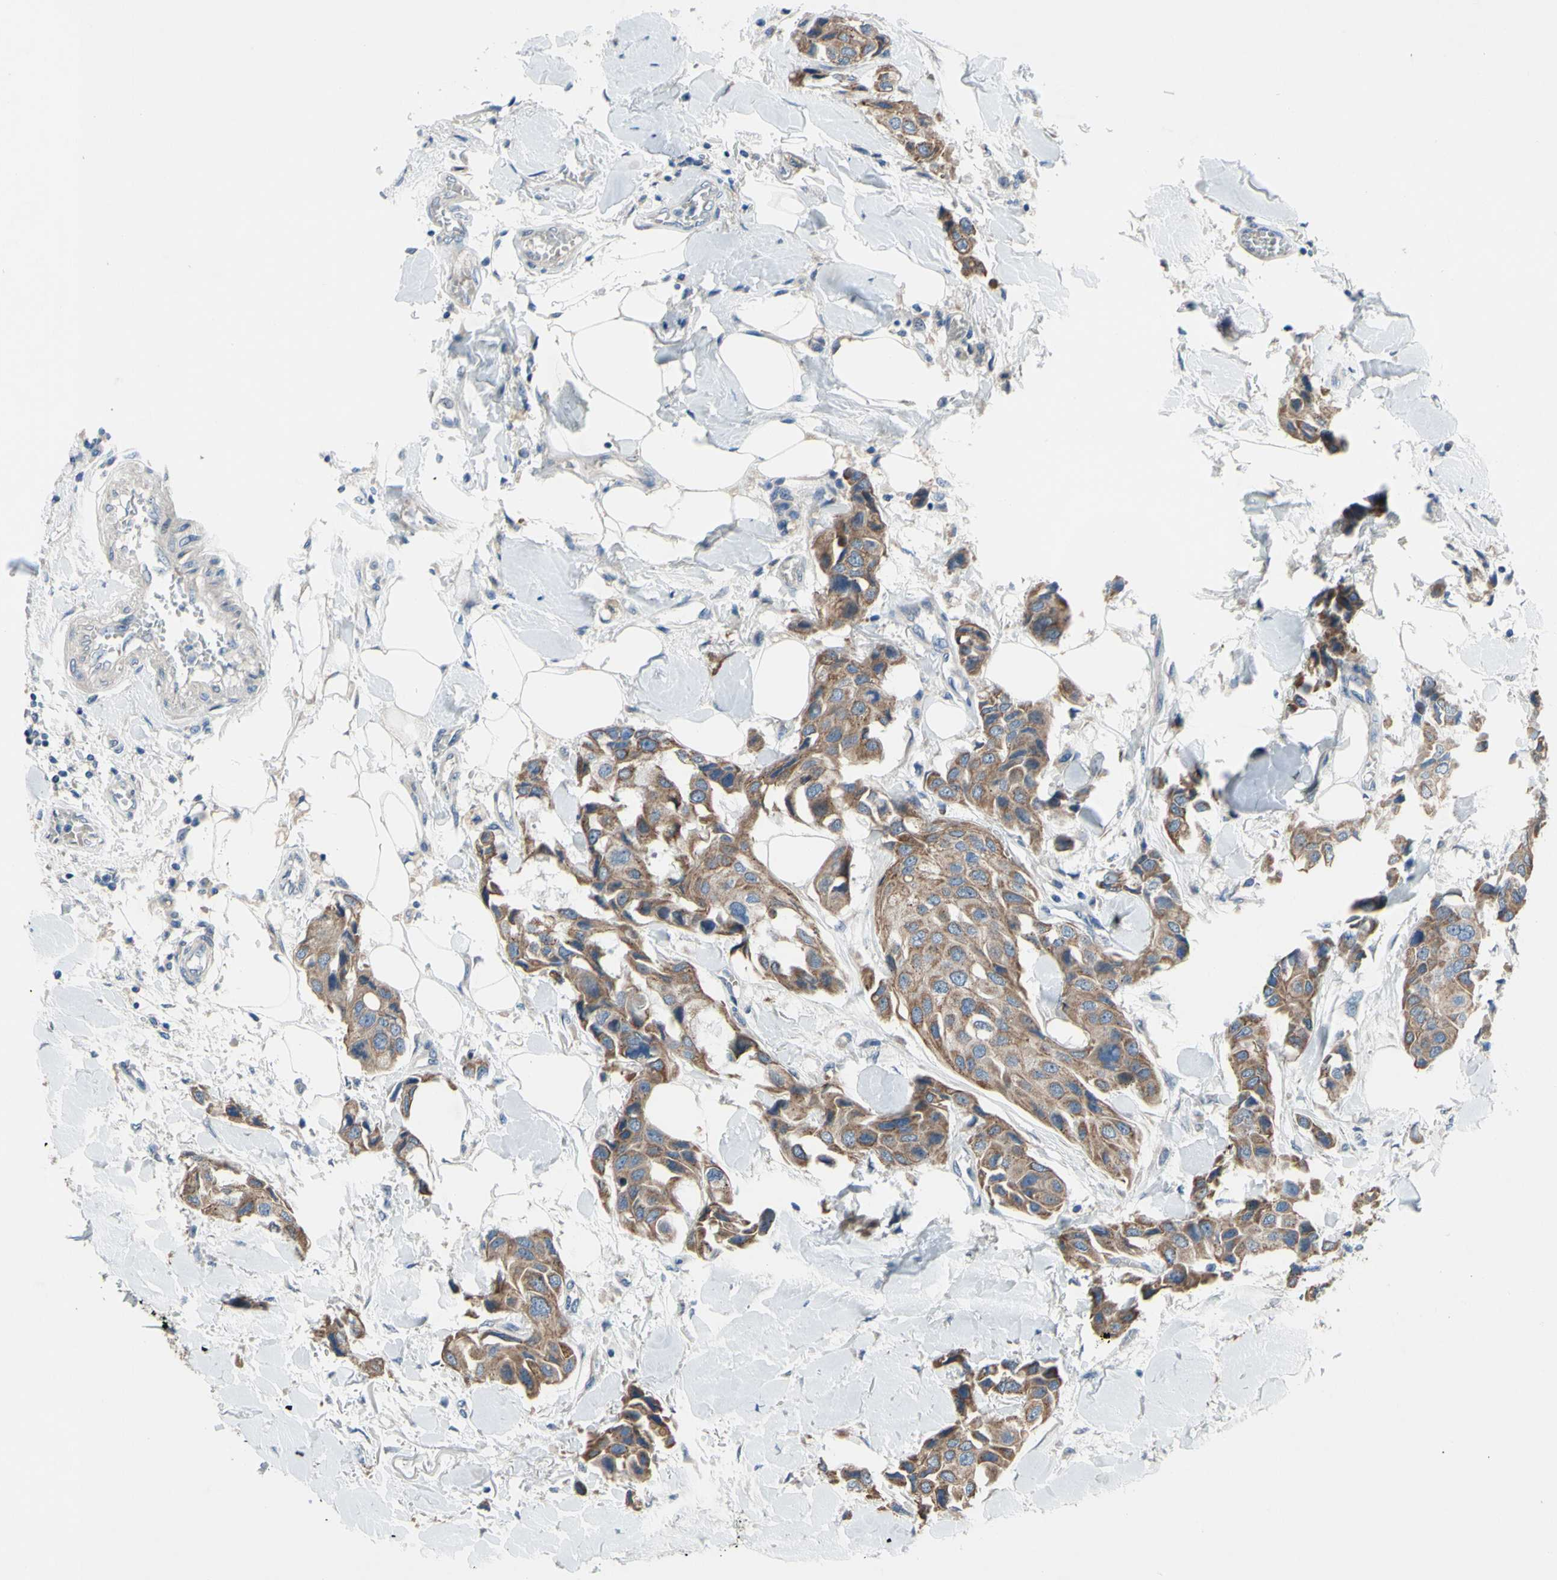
{"staining": {"intensity": "moderate", "quantity": ">75%", "location": "cytoplasmic/membranous"}, "tissue": "breast cancer", "cell_type": "Tumor cells", "image_type": "cancer", "snomed": [{"axis": "morphology", "description": "Duct carcinoma"}, {"axis": "topography", "description": "Breast"}], "caption": "Brown immunohistochemical staining in human breast intraductal carcinoma displays moderate cytoplasmic/membranous staining in about >75% of tumor cells. (Brightfield microscopy of DAB IHC at high magnification).", "gene": "GRAMD2B", "patient": {"sex": "female", "age": 80}}